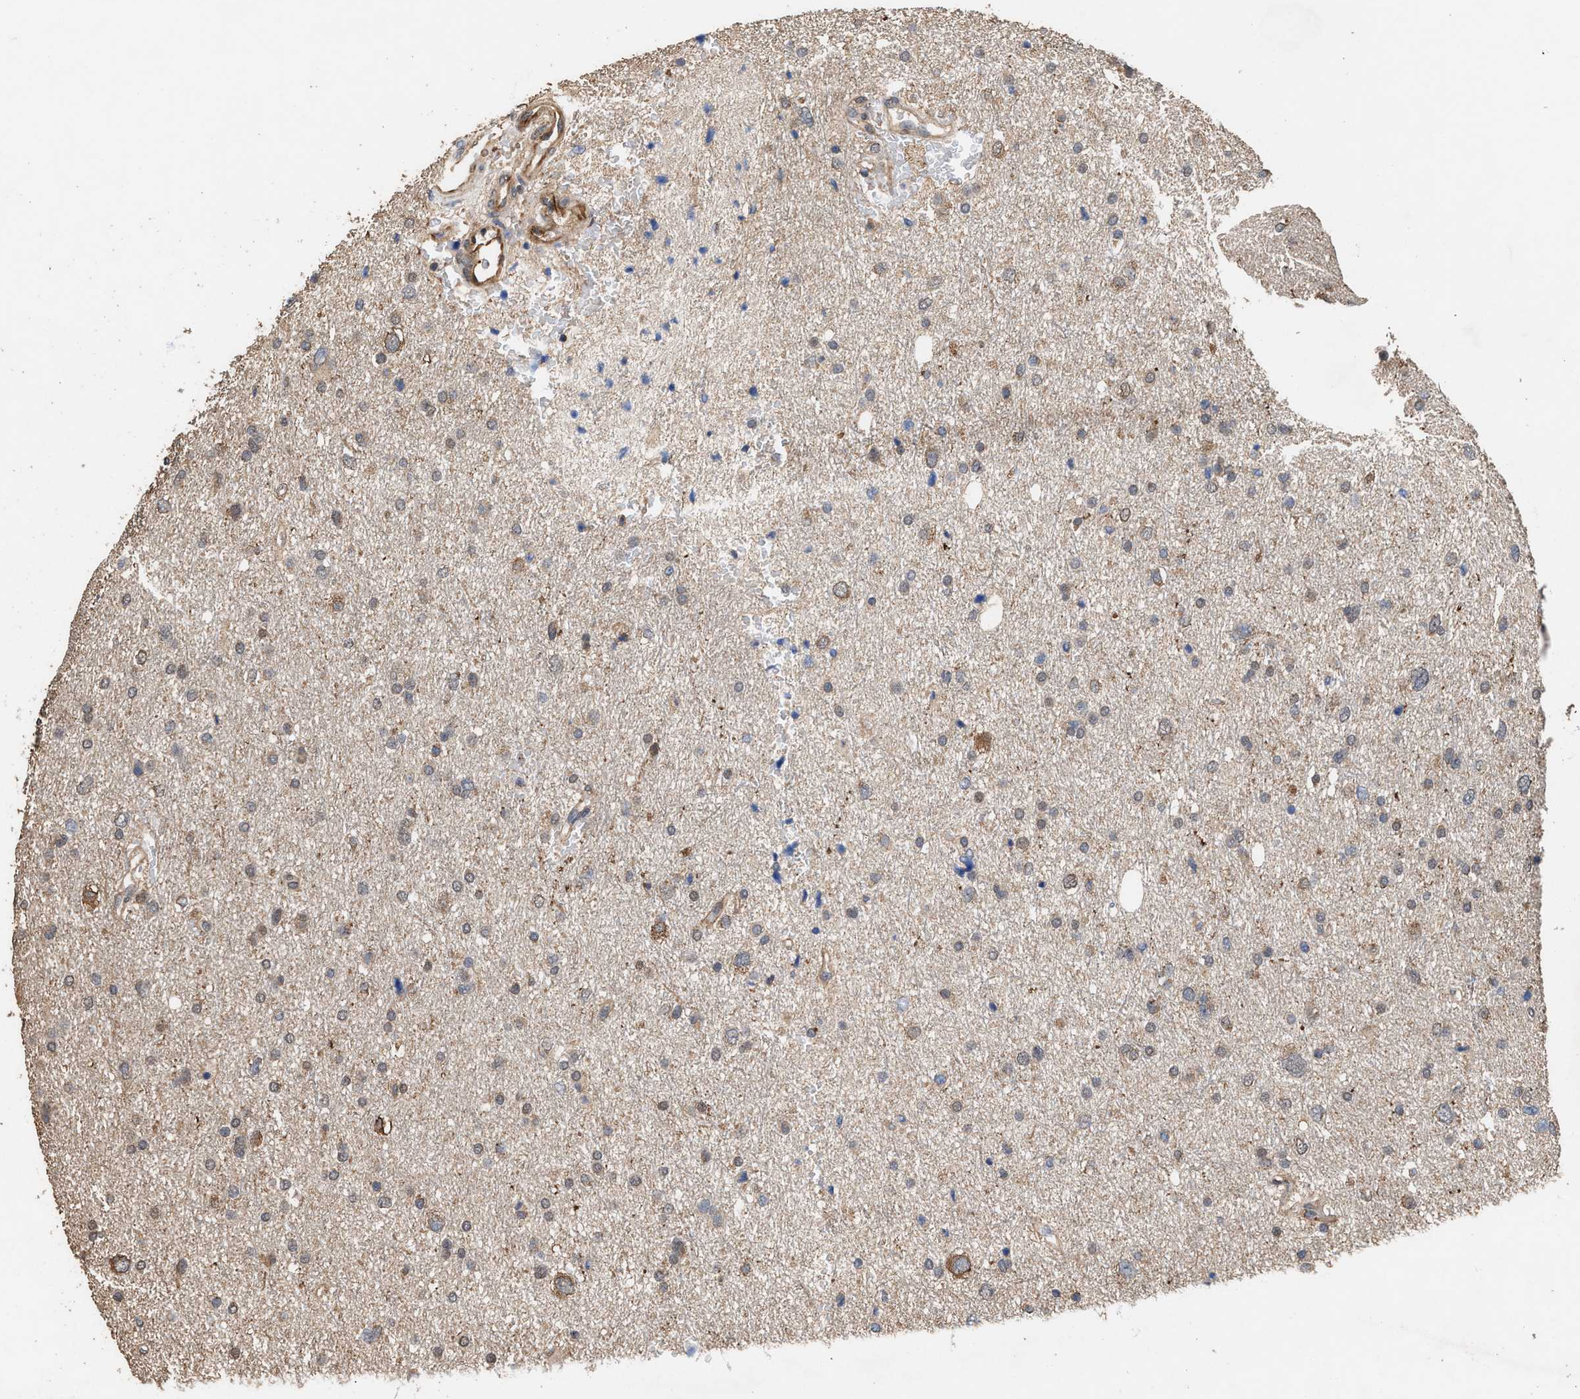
{"staining": {"intensity": "weak", "quantity": "<25%", "location": "cytoplasmic/membranous"}, "tissue": "glioma", "cell_type": "Tumor cells", "image_type": "cancer", "snomed": [{"axis": "morphology", "description": "Glioma, malignant, Low grade"}, {"axis": "topography", "description": "Brain"}], "caption": "Human malignant low-grade glioma stained for a protein using immunohistochemistry displays no positivity in tumor cells.", "gene": "ZNHIT6", "patient": {"sex": "female", "age": 37}}